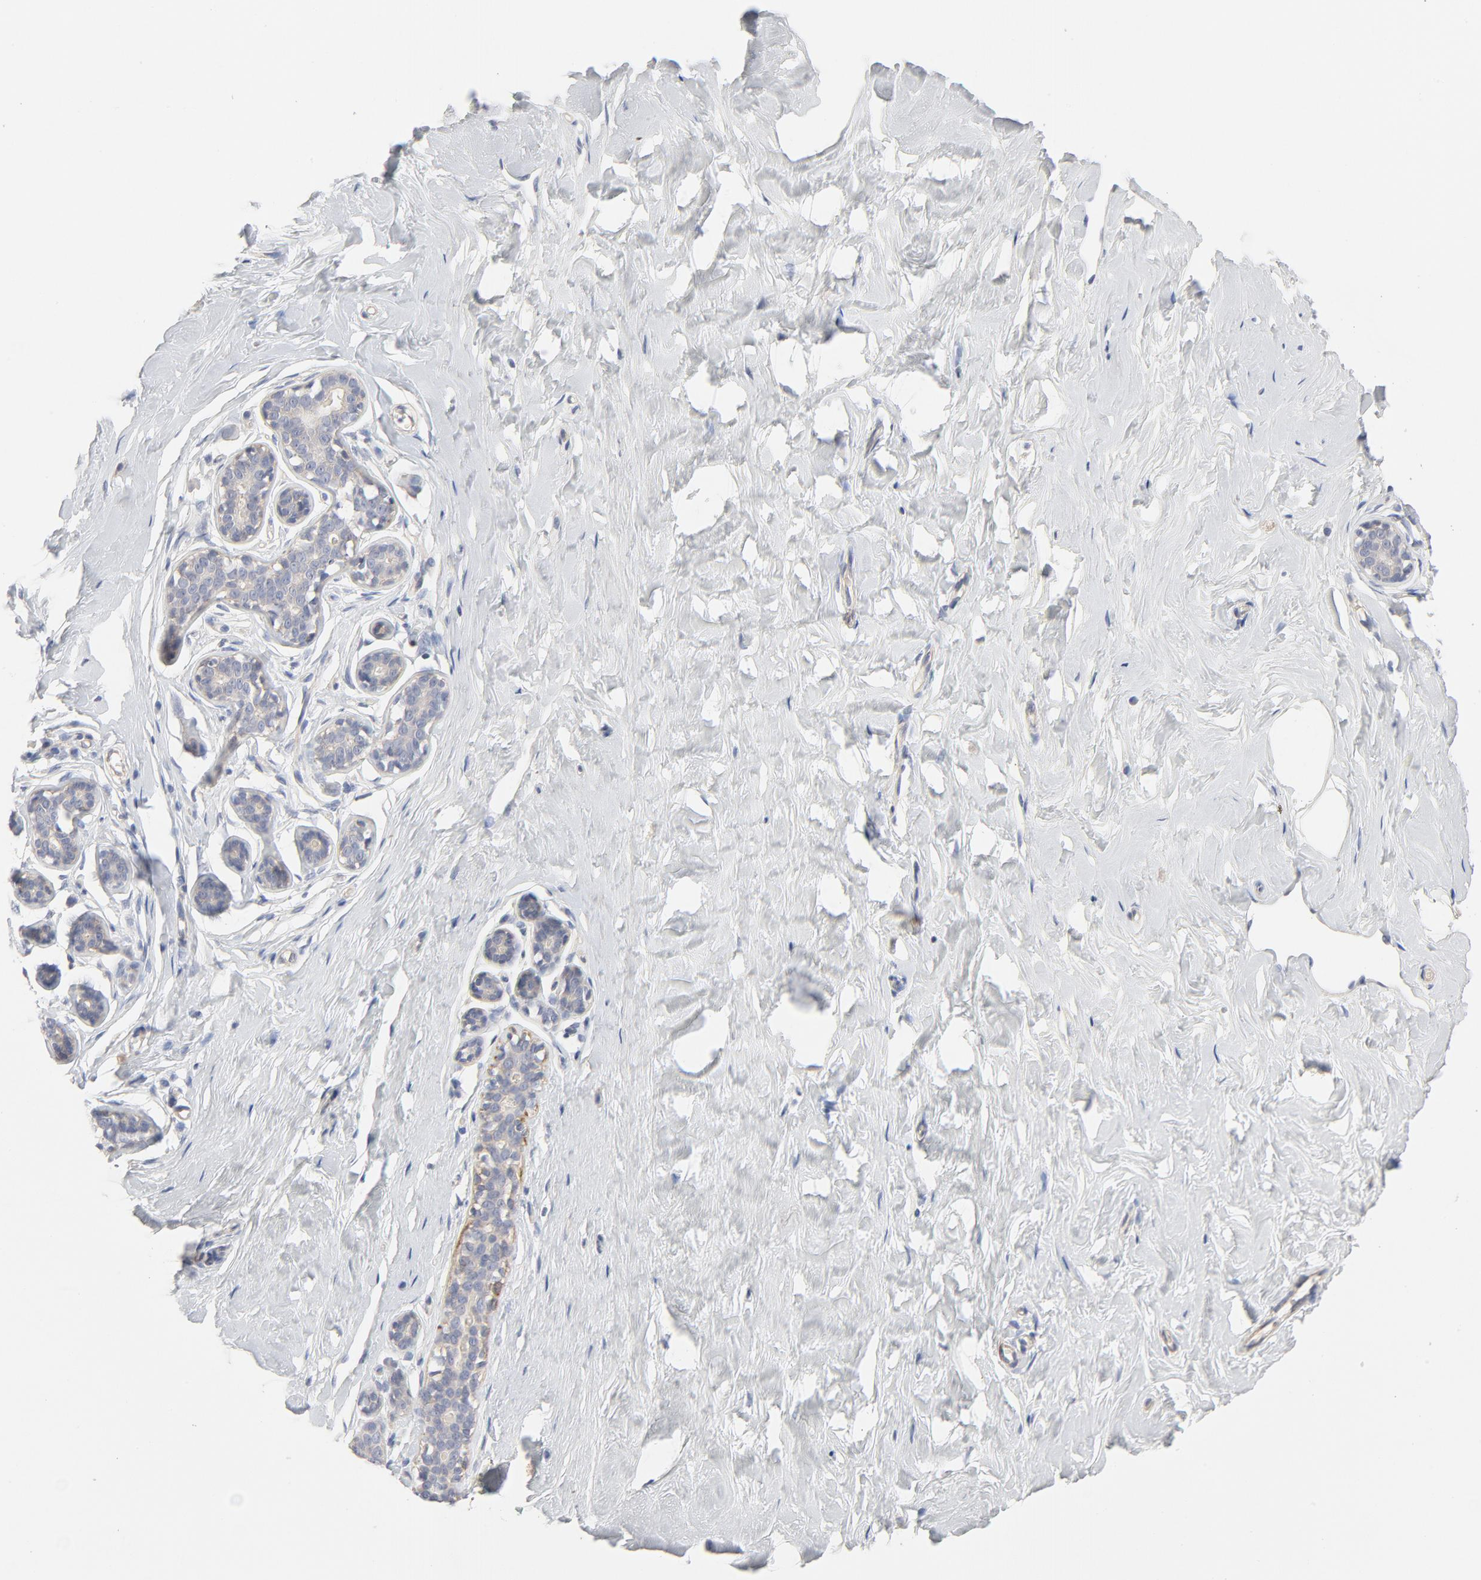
{"staining": {"intensity": "negative", "quantity": "none", "location": "none"}, "tissue": "breast", "cell_type": "Adipocytes", "image_type": "normal", "snomed": [{"axis": "morphology", "description": "Normal tissue, NOS"}, {"axis": "topography", "description": "Breast"}], "caption": "Adipocytes show no significant protein expression in normal breast.", "gene": "ROCK1", "patient": {"sex": "female", "age": 23}}